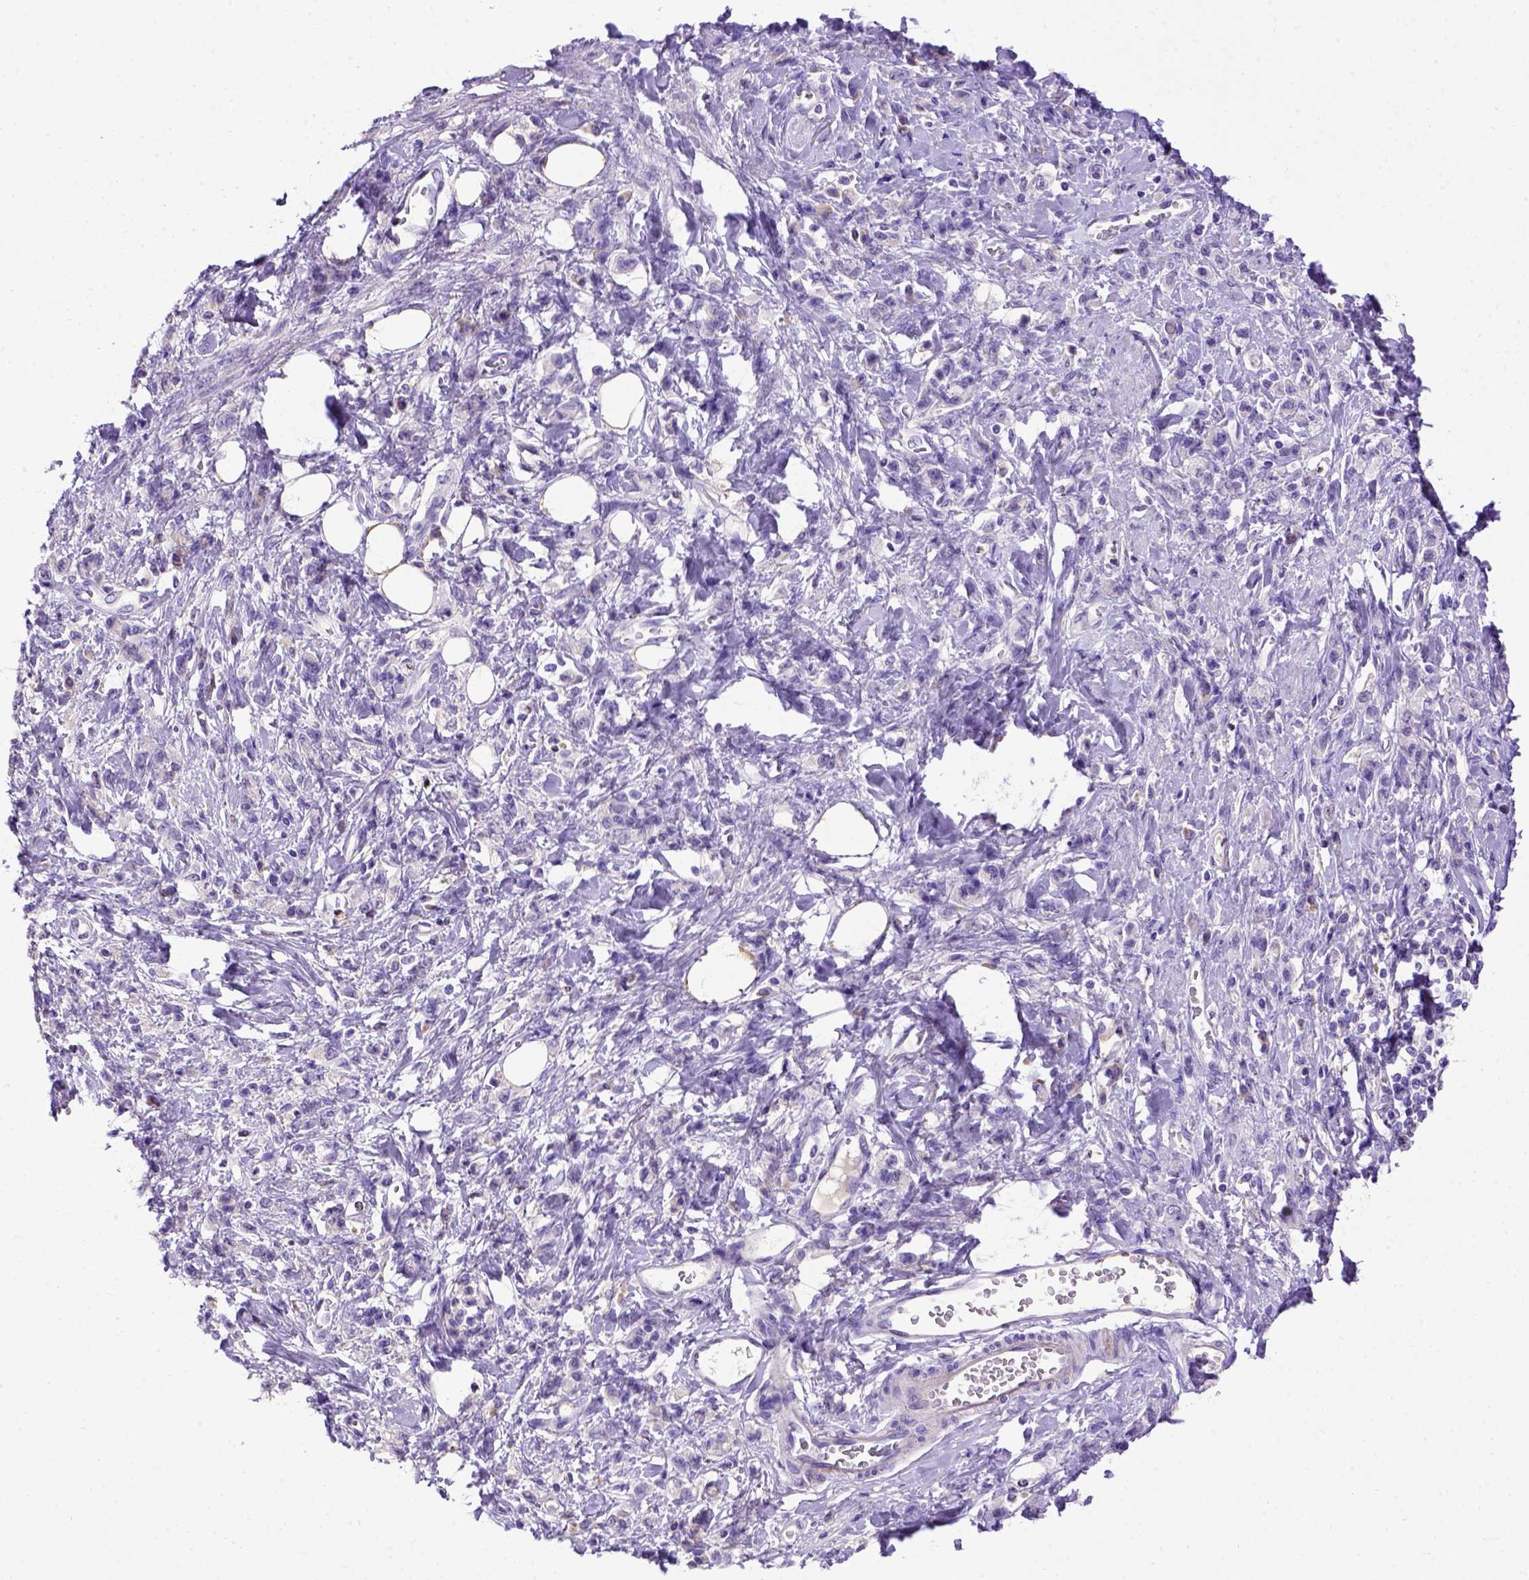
{"staining": {"intensity": "negative", "quantity": "none", "location": "none"}, "tissue": "stomach cancer", "cell_type": "Tumor cells", "image_type": "cancer", "snomed": [{"axis": "morphology", "description": "Adenocarcinoma, NOS"}, {"axis": "topography", "description": "Stomach"}], "caption": "Adenocarcinoma (stomach) stained for a protein using IHC displays no positivity tumor cells.", "gene": "ADAM12", "patient": {"sex": "male", "age": 77}}